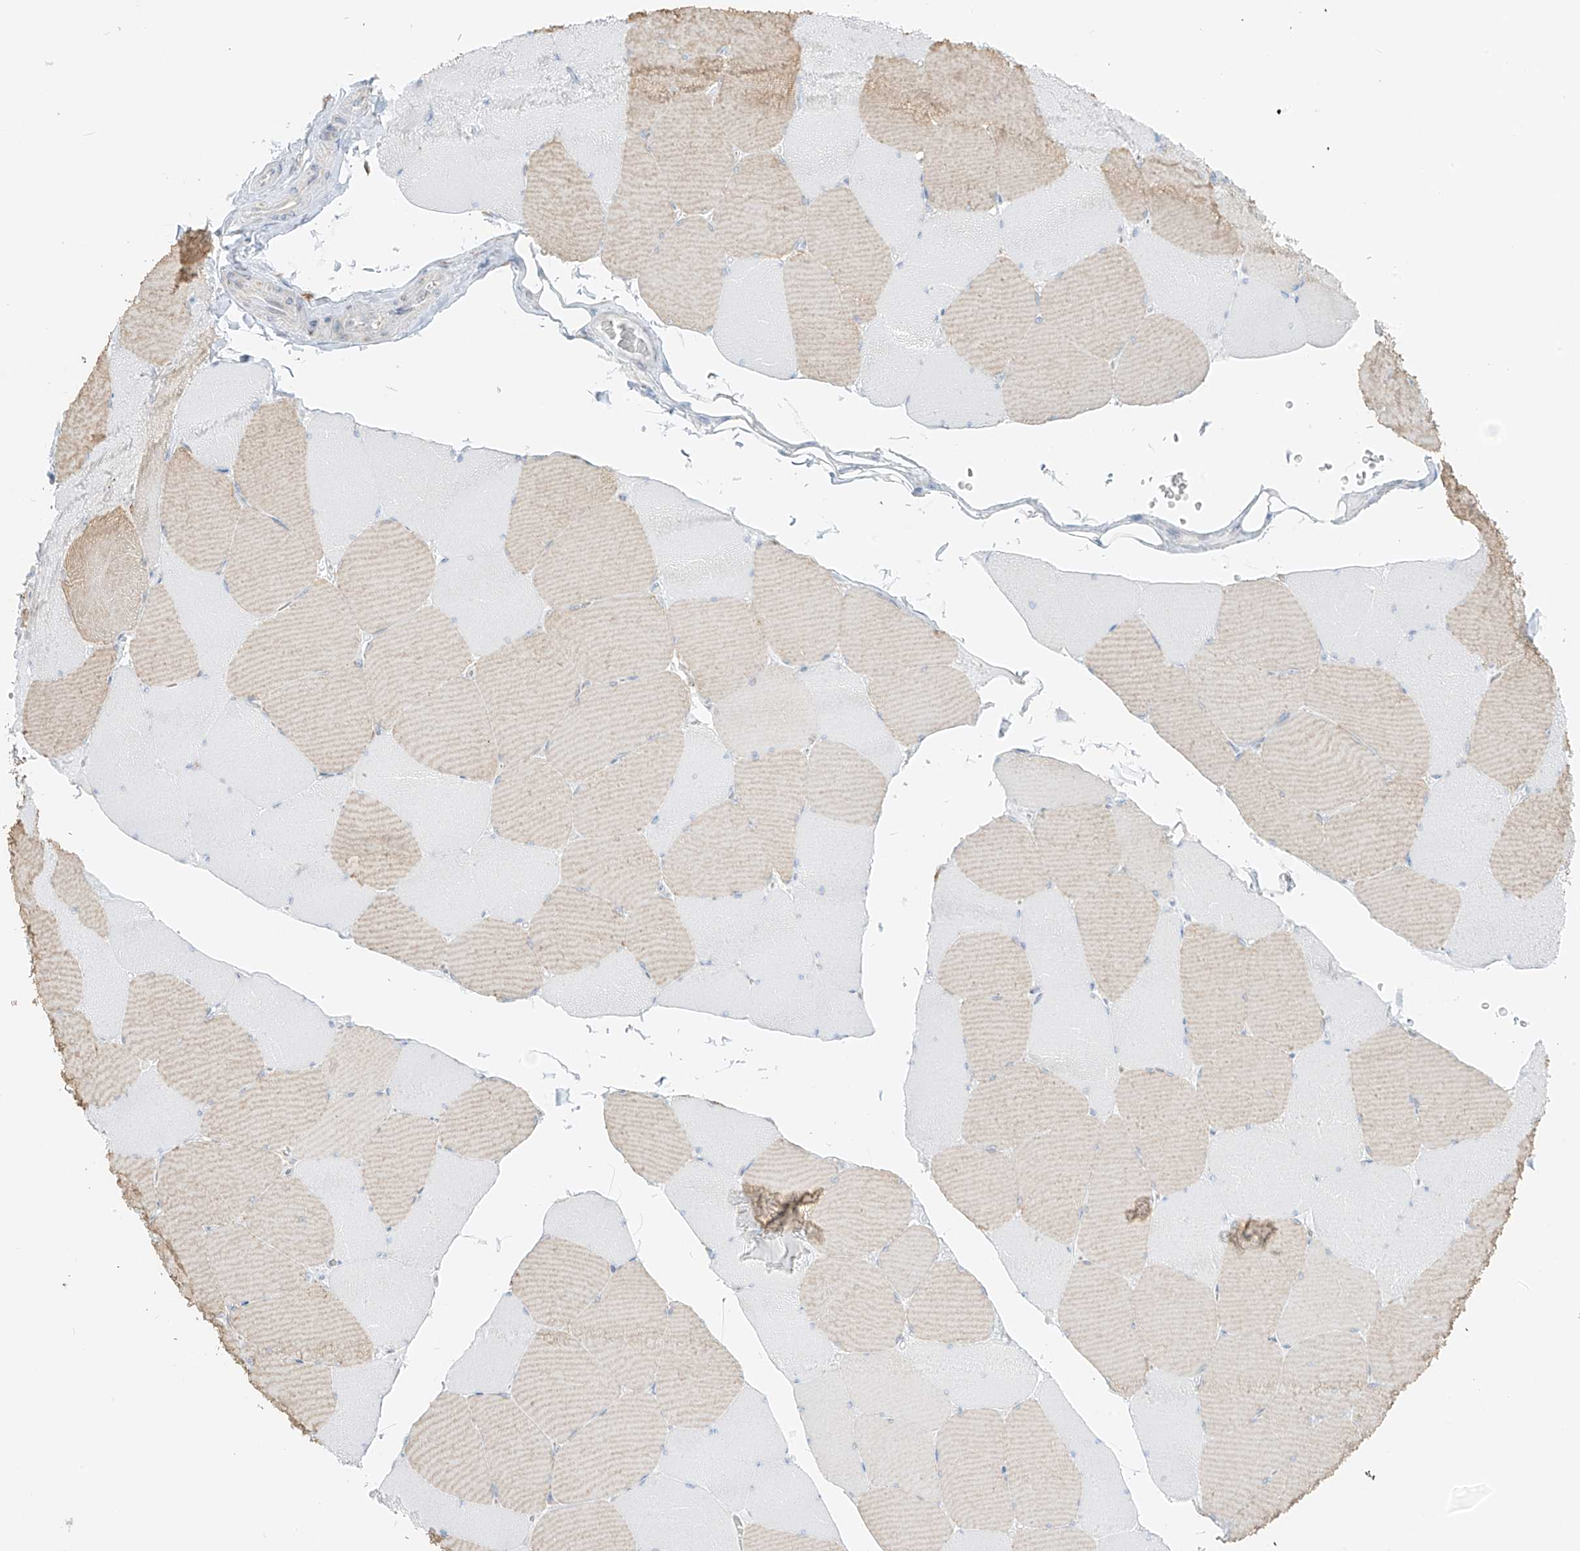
{"staining": {"intensity": "moderate", "quantity": "<25%", "location": "cytoplasmic/membranous"}, "tissue": "skeletal muscle", "cell_type": "Myocytes", "image_type": "normal", "snomed": [{"axis": "morphology", "description": "Normal tissue, NOS"}, {"axis": "topography", "description": "Skeletal muscle"}, {"axis": "topography", "description": "Head-Neck"}], "caption": "A brown stain labels moderate cytoplasmic/membranous positivity of a protein in myocytes of unremarkable human skeletal muscle. Using DAB (3,3'-diaminobenzidine) (brown) and hematoxylin (blue) stains, captured at high magnification using brightfield microscopy.", "gene": "LRRC59", "patient": {"sex": "male", "age": 66}}